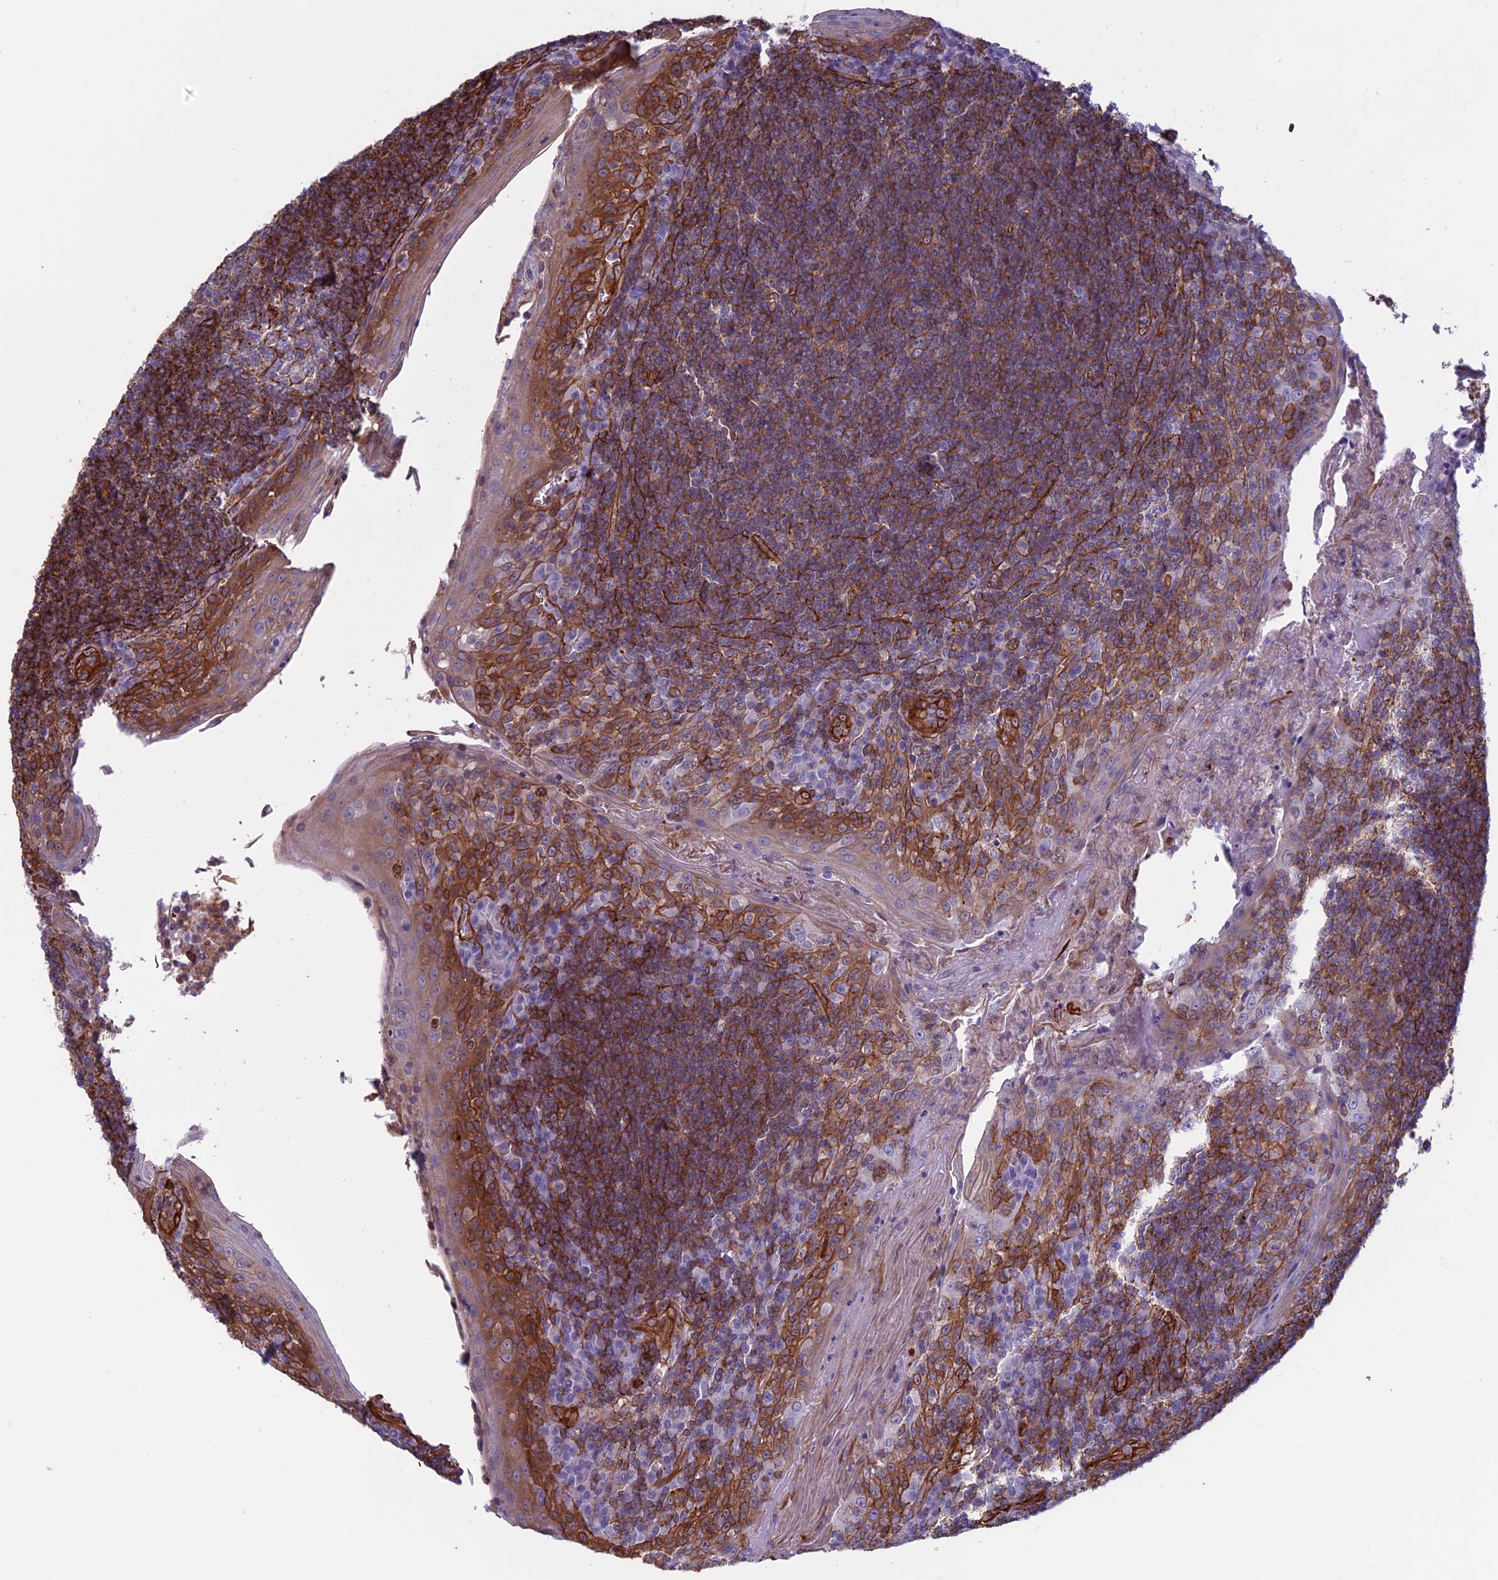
{"staining": {"intensity": "strong", "quantity": "25%-75%", "location": "cytoplasmic/membranous"}, "tissue": "tonsil", "cell_type": "Germinal center cells", "image_type": "normal", "snomed": [{"axis": "morphology", "description": "Normal tissue, NOS"}, {"axis": "topography", "description": "Tonsil"}], "caption": "DAB (3,3'-diaminobenzidine) immunohistochemical staining of unremarkable tonsil shows strong cytoplasmic/membranous protein expression in about 25%-75% of germinal center cells. (DAB = brown stain, brightfield microscopy at high magnification).", "gene": "ANGPTL2", "patient": {"sex": "male", "age": 27}}